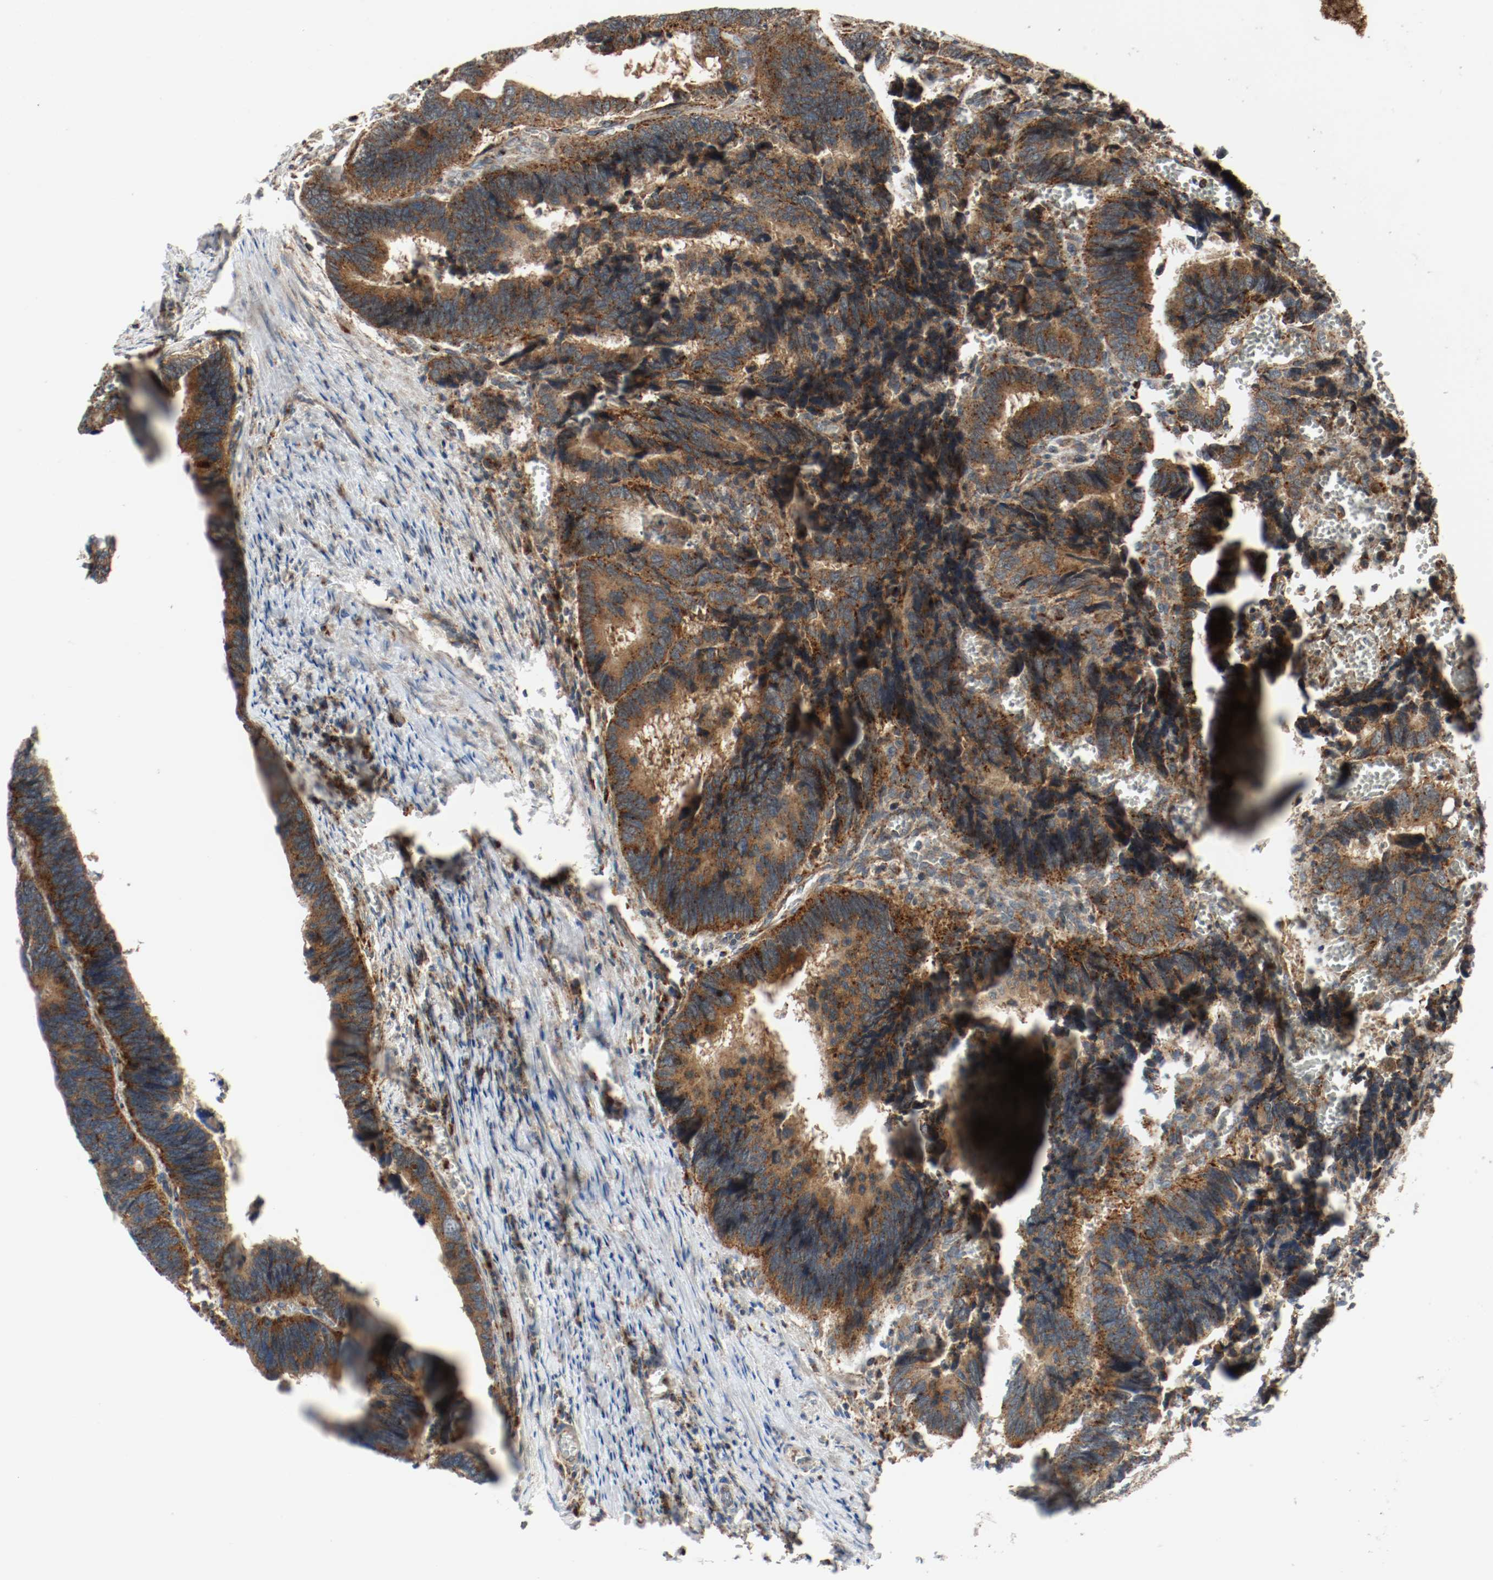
{"staining": {"intensity": "strong", "quantity": ">75%", "location": "cytoplasmic/membranous"}, "tissue": "colorectal cancer", "cell_type": "Tumor cells", "image_type": "cancer", "snomed": [{"axis": "morphology", "description": "Adenocarcinoma, NOS"}, {"axis": "topography", "description": "Colon"}], "caption": "Tumor cells show strong cytoplasmic/membranous positivity in approximately >75% of cells in colorectal cancer (adenocarcinoma). (DAB IHC with brightfield microscopy, high magnification).", "gene": "LAMP2", "patient": {"sex": "male", "age": 72}}